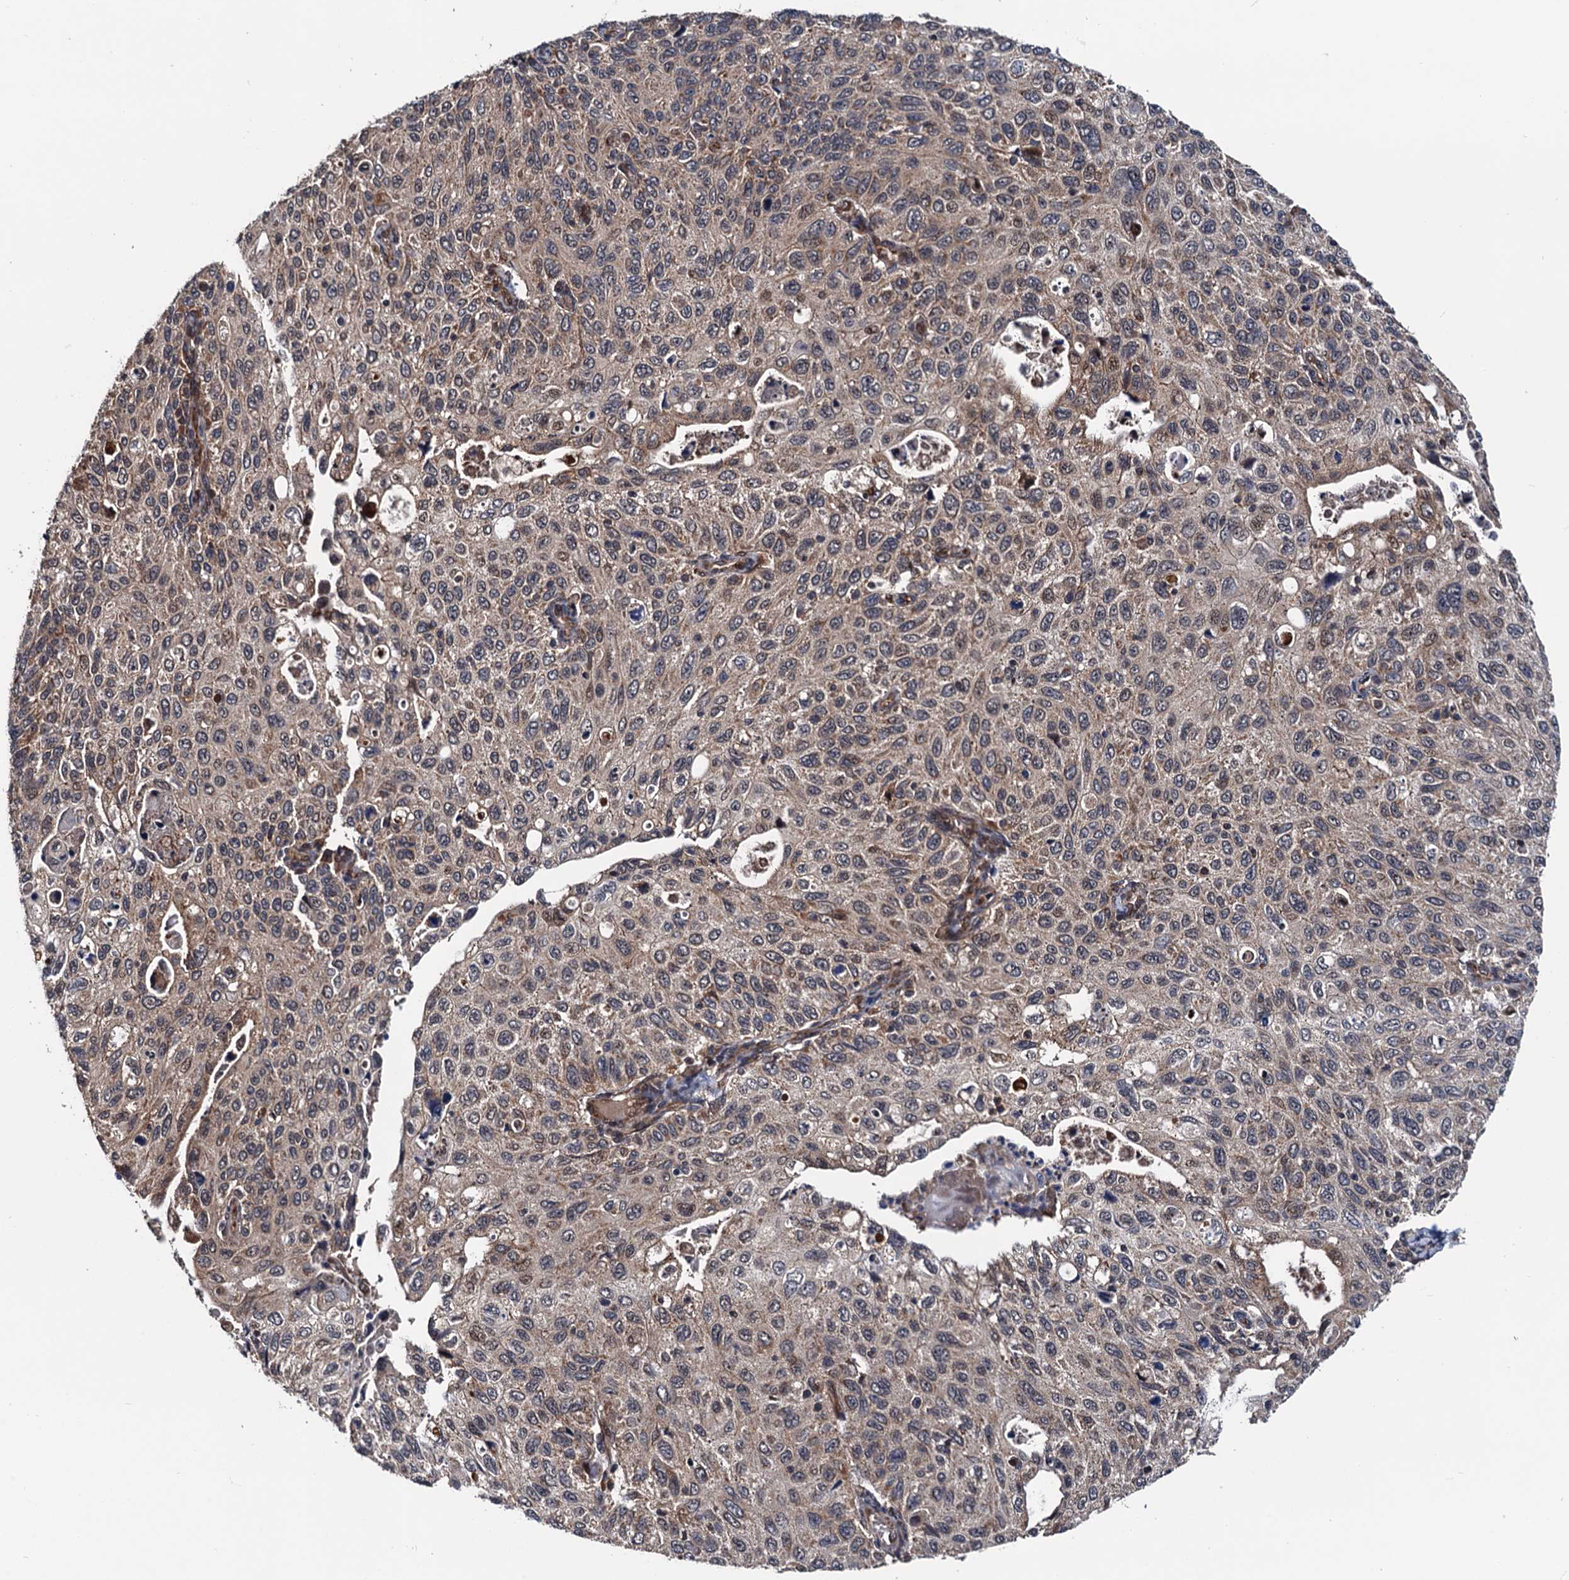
{"staining": {"intensity": "moderate", "quantity": "25%-75%", "location": "cytoplasmic/membranous"}, "tissue": "cervical cancer", "cell_type": "Tumor cells", "image_type": "cancer", "snomed": [{"axis": "morphology", "description": "Squamous cell carcinoma, NOS"}, {"axis": "topography", "description": "Cervix"}], "caption": "The photomicrograph displays a brown stain indicating the presence of a protein in the cytoplasmic/membranous of tumor cells in squamous cell carcinoma (cervical).", "gene": "NAA16", "patient": {"sex": "female", "age": 70}}